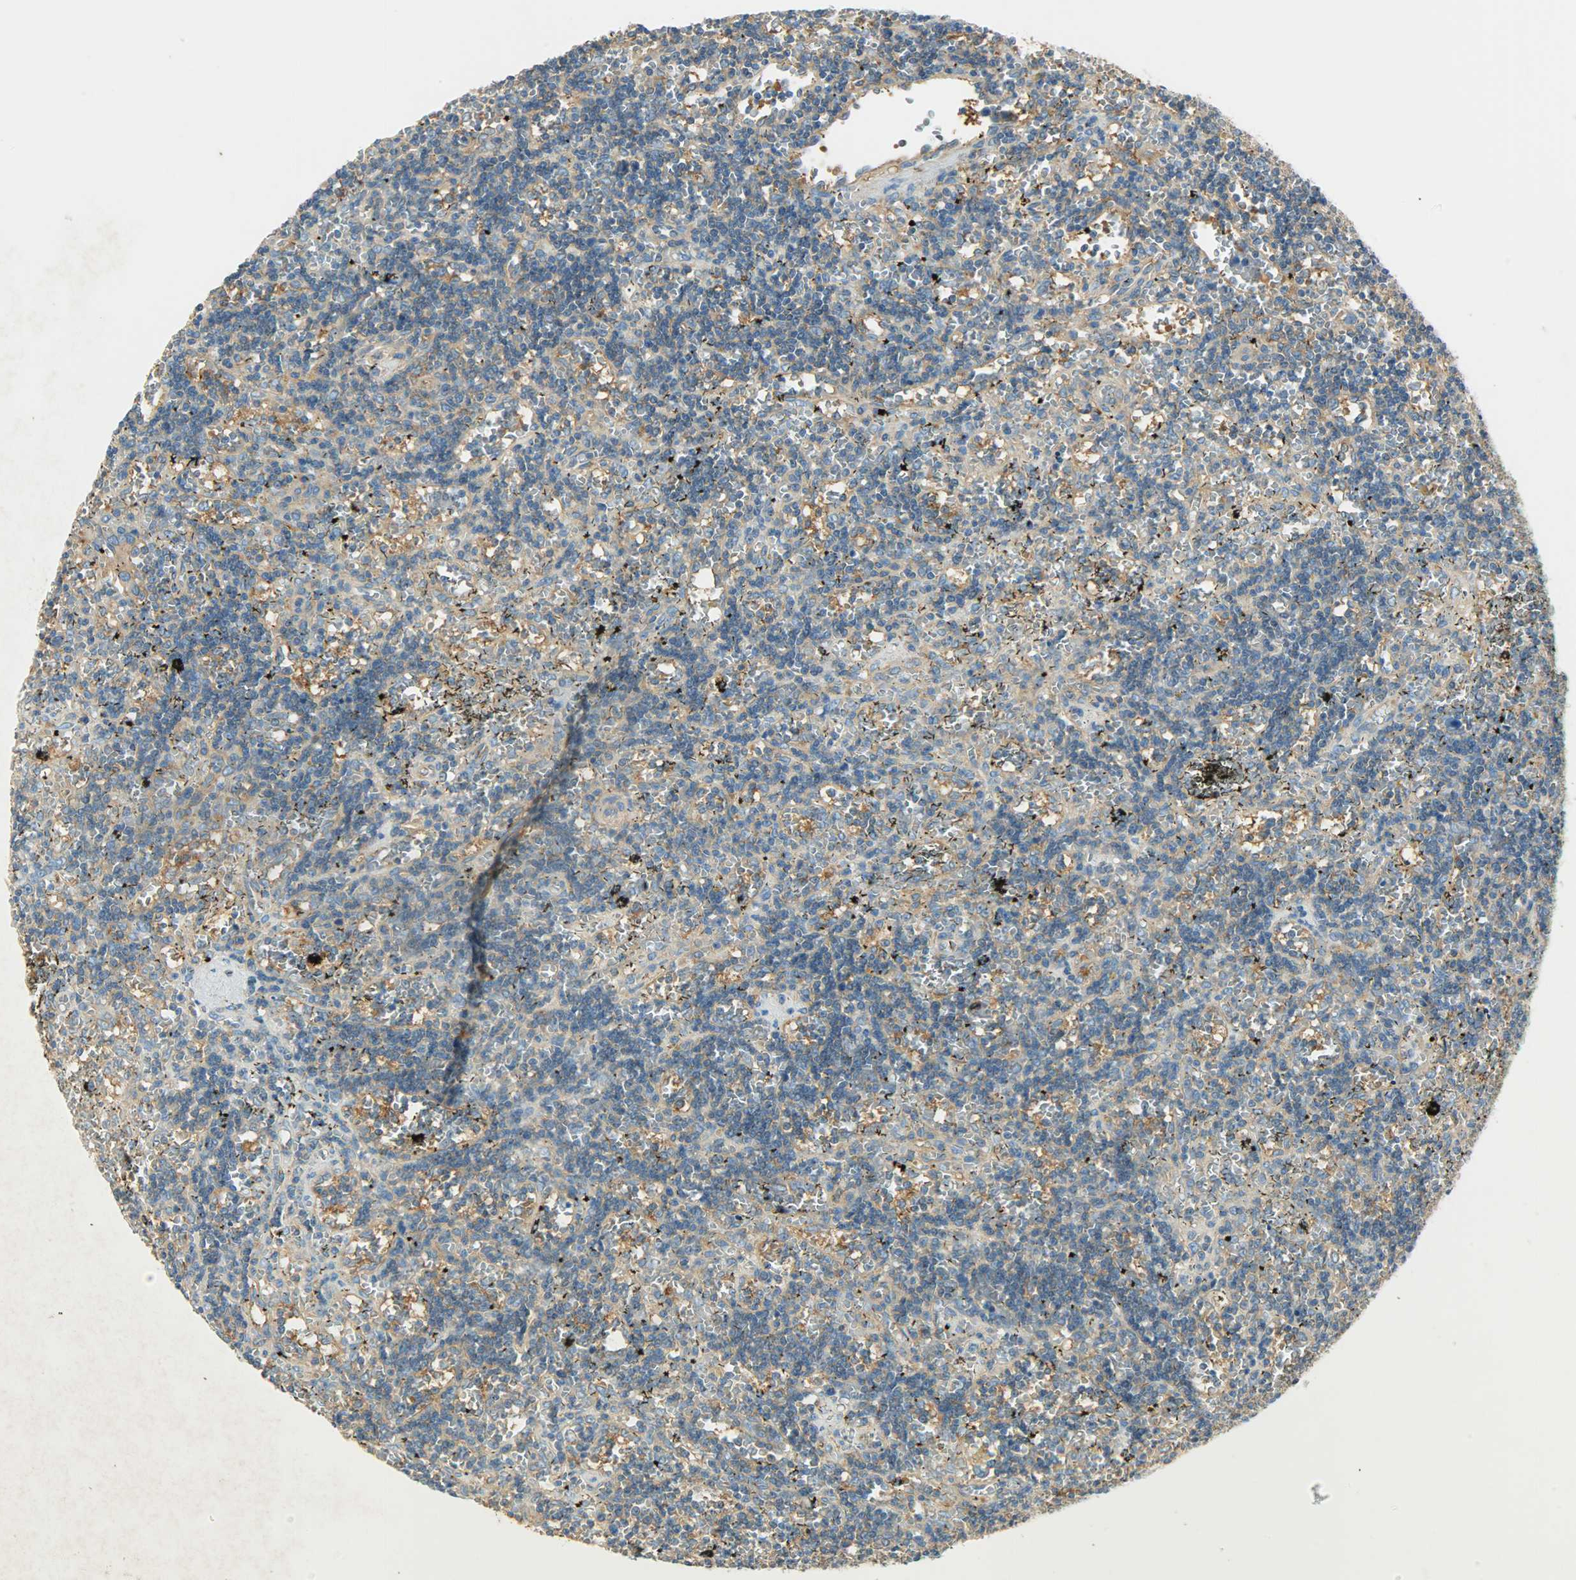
{"staining": {"intensity": "strong", "quantity": ">75%", "location": "cytoplasmic/membranous"}, "tissue": "lymphoma", "cell_type": "Tumor cells", "image_type": "cancer", "snomed": [{"axis": "morphology", "description": "Malignant lymphoma, non-Hodgkin's type, Low grade"}, {"axis": "topography", "description": "Spleen"}], "caption": "Malignant lymphoma, non-Hodgkin's type (low-grade) stained with a protein marker reveals strong staining in tumor cells.", "gene": "TSC22D2", "patient": {"sex": "male", "age": 60}}